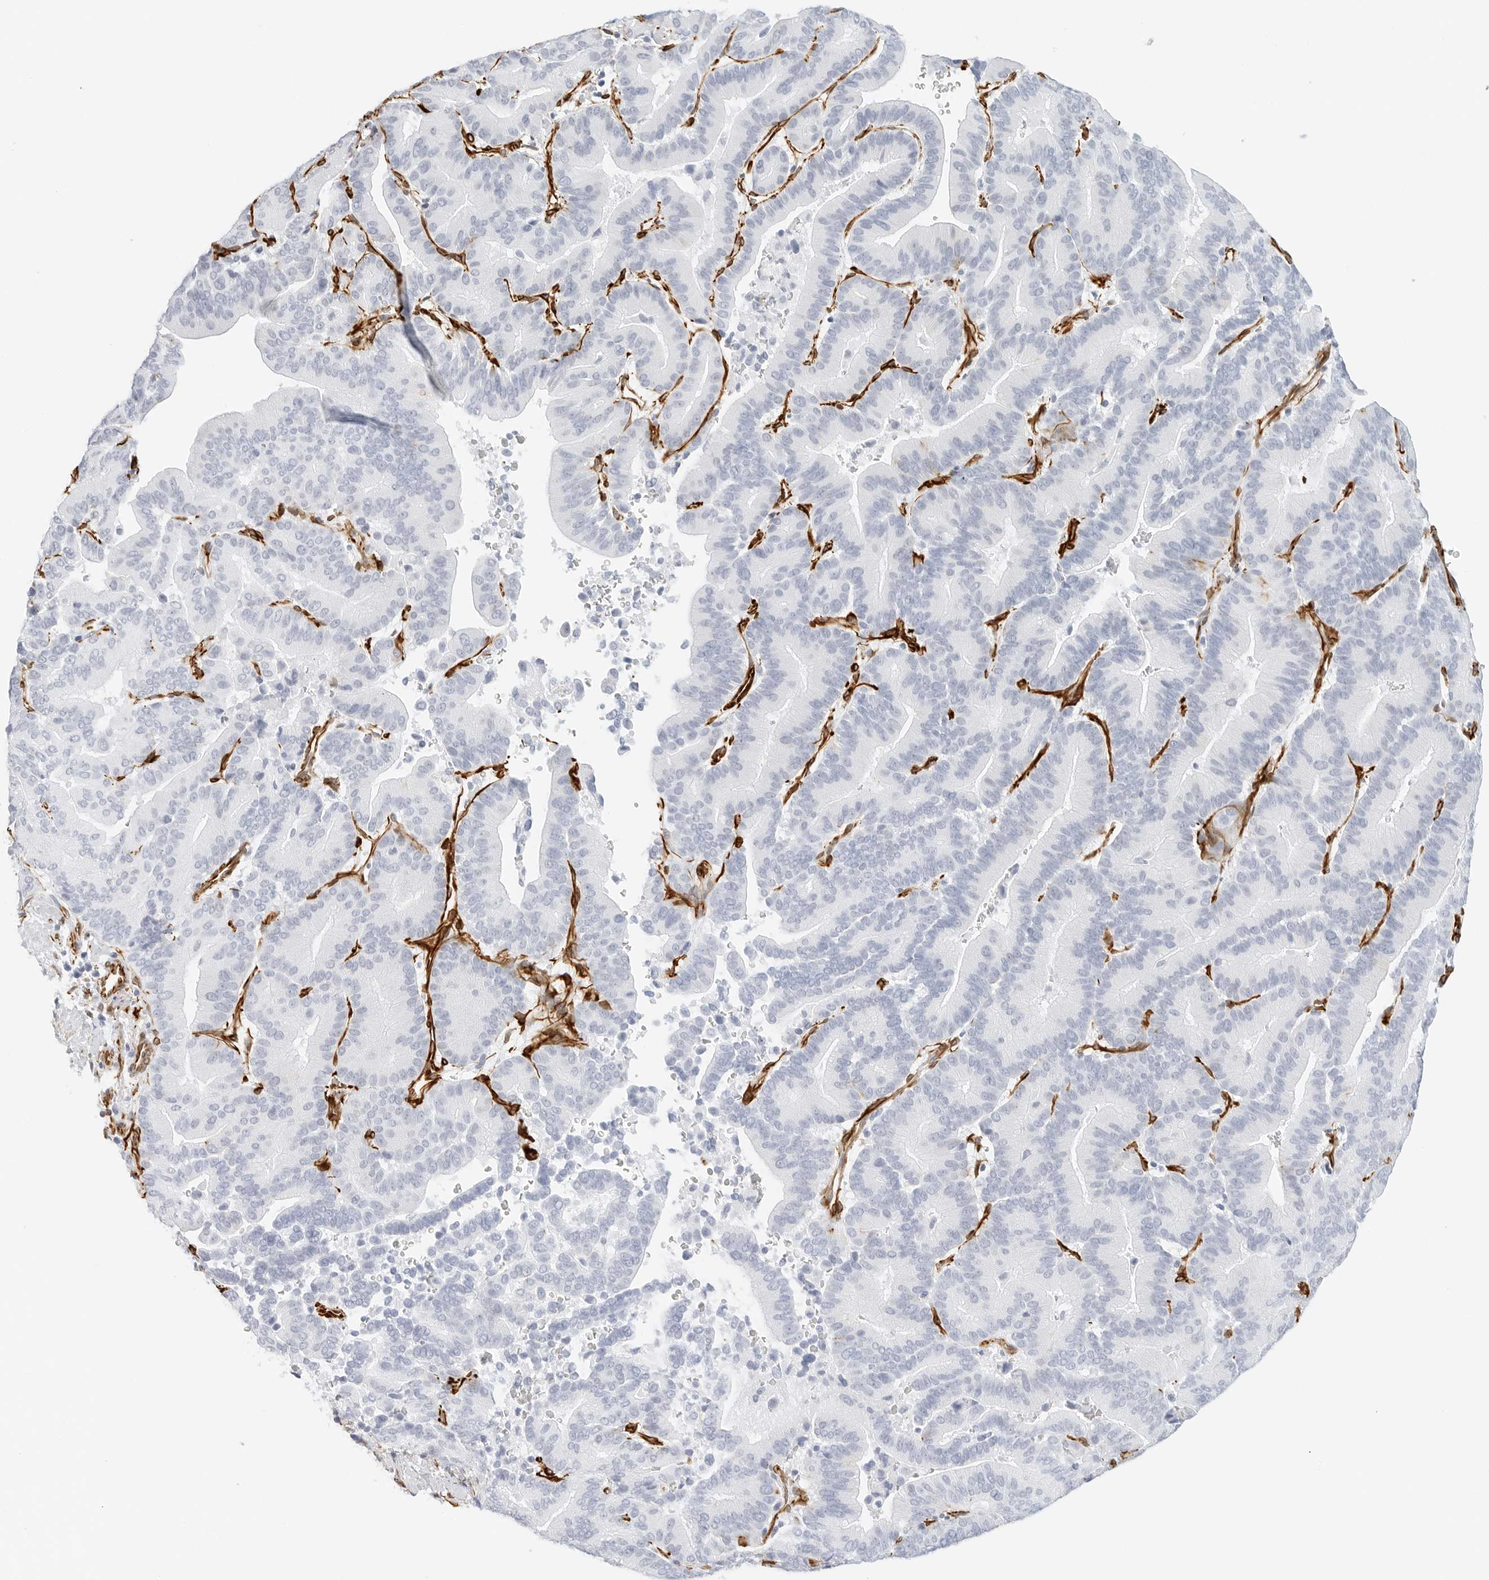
{"staining": {"intensity": "negative", "quantity": "none", "location": "none"}, "tissue": "liver cancer", "cell_type": "Tumor cells", "image_type": "cancer", "snomed": [{"axis": "morphology", "description": "Cholangiocarcinoma"}, {"axis": "topography", "description": "Liver"}], "caption": "Immunohistochemistry (IHC) photomicrograph of human cholangiocarcinoma (liver) stained for a protein (brown), which exhibits no positivity in tumor cells. (Stains: DAB (3,3'-diaminobenzidine) immunohistochemistry with hematoxylin counter stain, Microscopy: brightfield microscopy at high magnification).", "gene": "NES", "patient": {"sex": "female", "age": 75}}